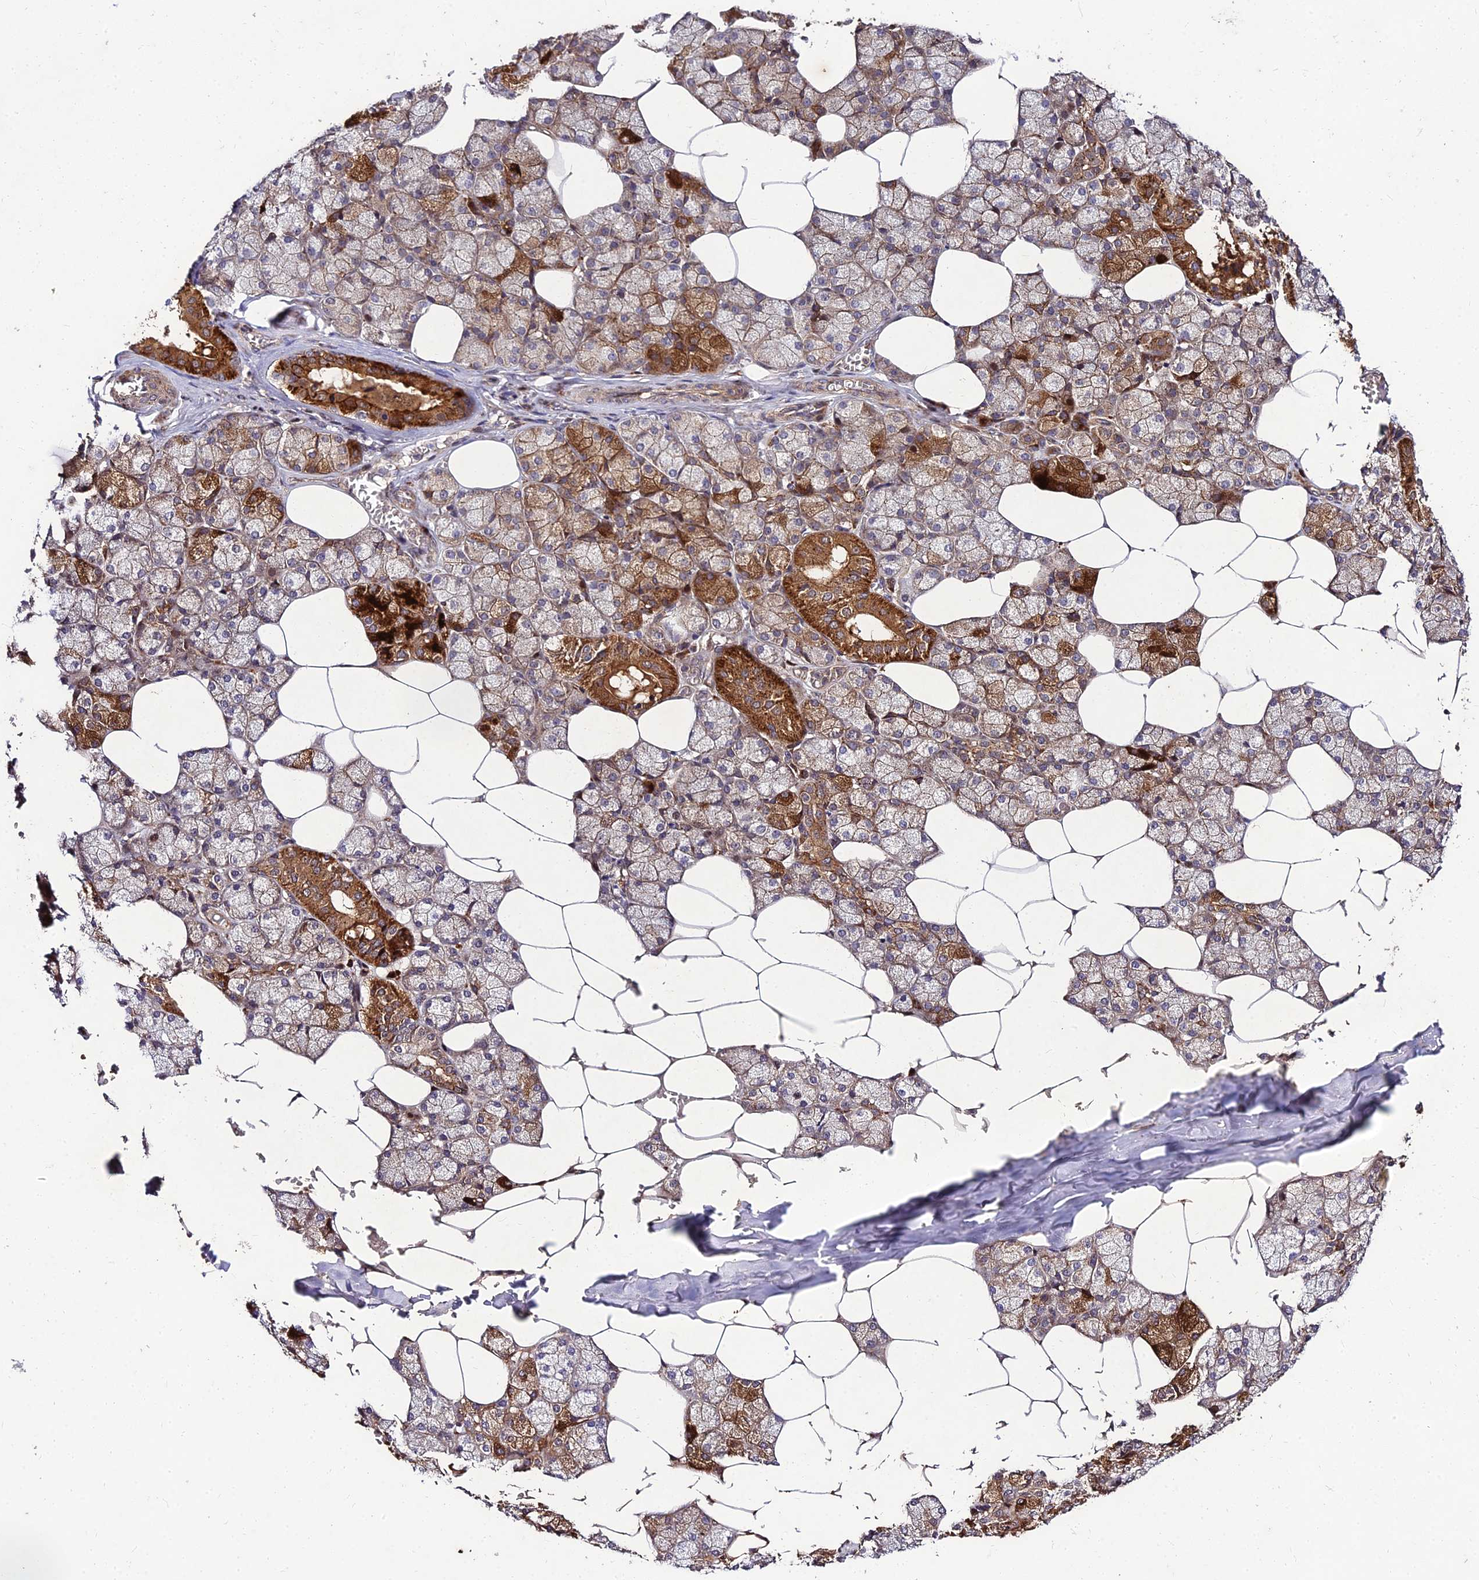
{"staining": {"intensity": "strong", "quantity": "25%-75%", "location": "cytoplasmic/membranous"}, "tissue": "salivary gland", "cell_type": "Glandular cells", "image_type": "normal", "snomed": [{"axis": "morphology", "description": "Normal tissue, NOS"}, {"axis": "topography", "description": "Salivary gland"}], "caption": "Protein analysis of benign salivary gland reveals strong cytoplasmic/membranous positivity in approximately 25%-75% of glandular cells.", "gene": "MKKS", "patient": {"sex": "male", "age": 62}}